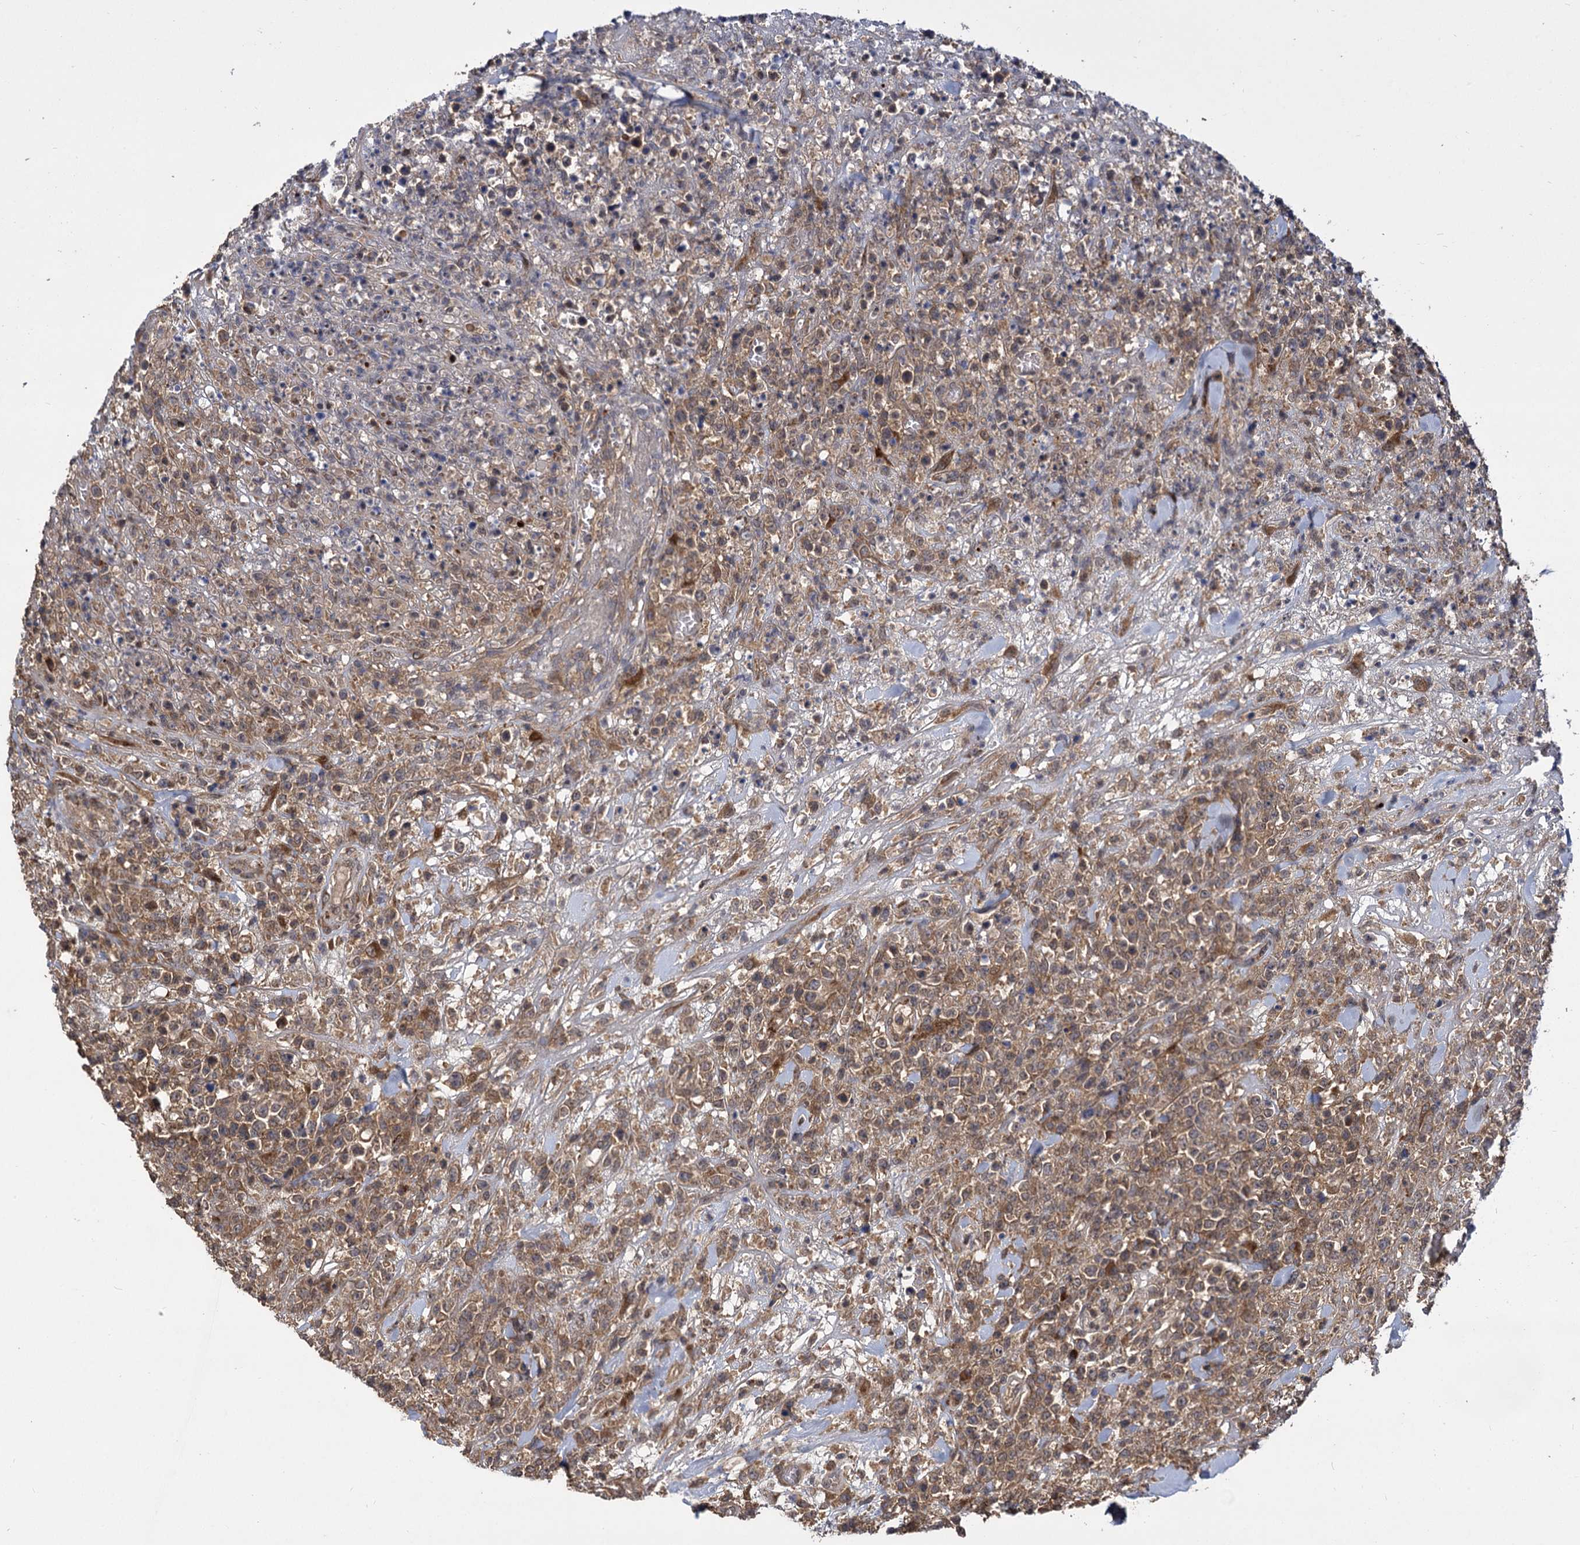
{"staining": {"intensity": "moderate", "quantity": ">75%", "location": "cytoplasmic/membranous"}, "tissue": "lymphoma", "cell_type": "Tumor cells", "image_type": "cancer", "snomed": [{"axis": "morphology", "description": "Malignant lymphoma, non-Hodgkin's type, High grade"}, {"axis": "topography", "description": "Colon"}], "caption": "Protein positivity by IHC displays moderate cytoplasmic/membranous positivity in about >75% of tumor cells in high-grade malignant lymphoma, non-Hodgkin's type.", "gene": "INPPL1", "patient": {"sex": "female", "age": 53}}